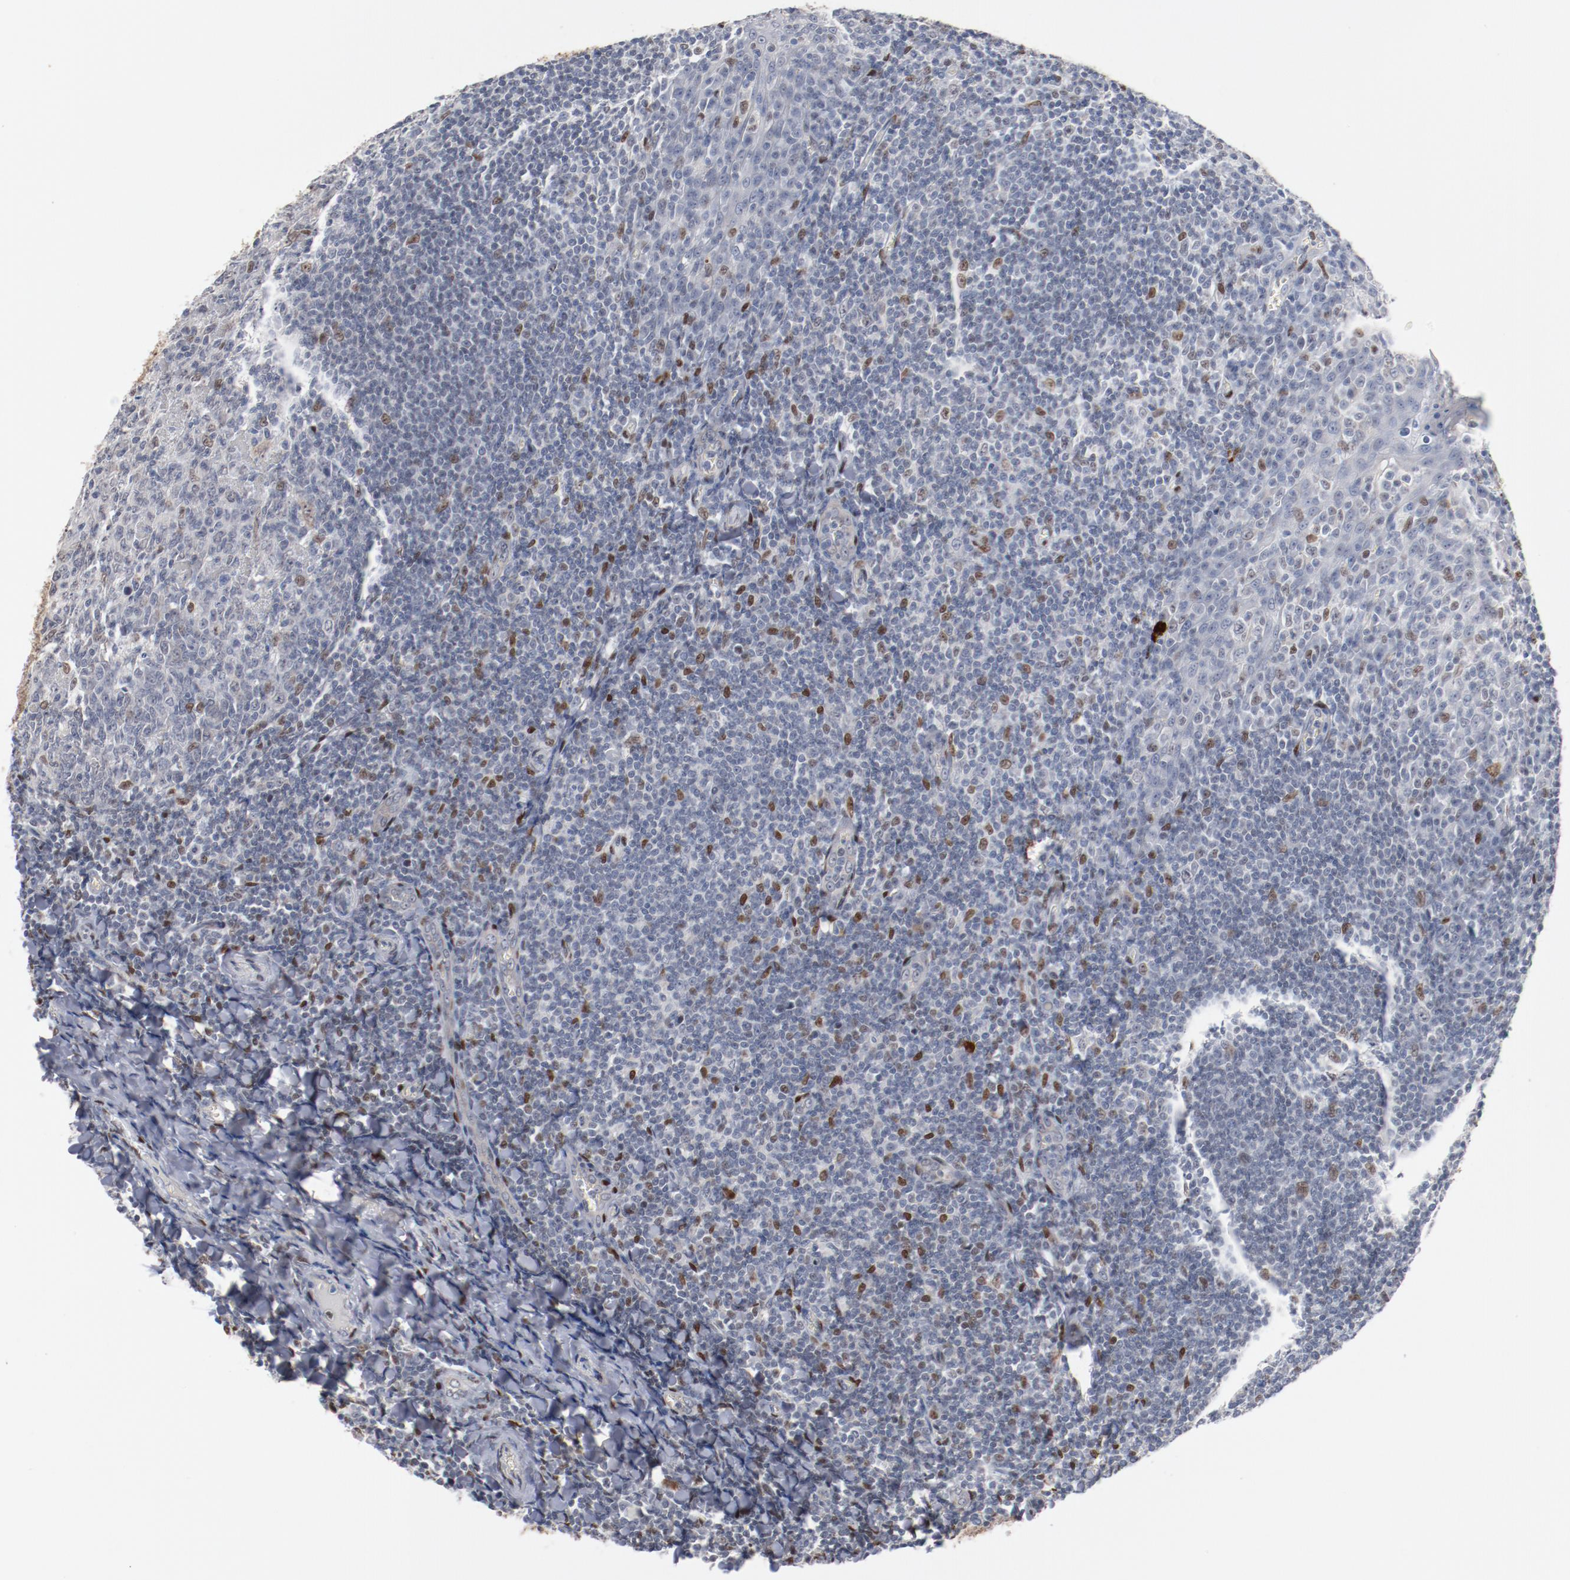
{"staining": {"intensity": "moderate", "quantity": "<25%", "location": "nuclear"}, "tissue": "tonsil", "cell_type": "Germinal center cells", "image_type": "normal", "snomed": [{"axis": "morphology", "description": "Normal tissue, NOS"}, {"axis": "topography", "description": "Tonsil"}], "caption": "Protein expression analysis of normal tonsil exhibits moderate nuclear expression in approximately <25% of germinal center cells. The staining was performed using DAB to visualize the protein expression in brown, while the nuclei were stained in blue with hematoxylin (Magnification: 20x).", "gene": "ZEB2", "patient": {"sex": "male", "age": 31}}